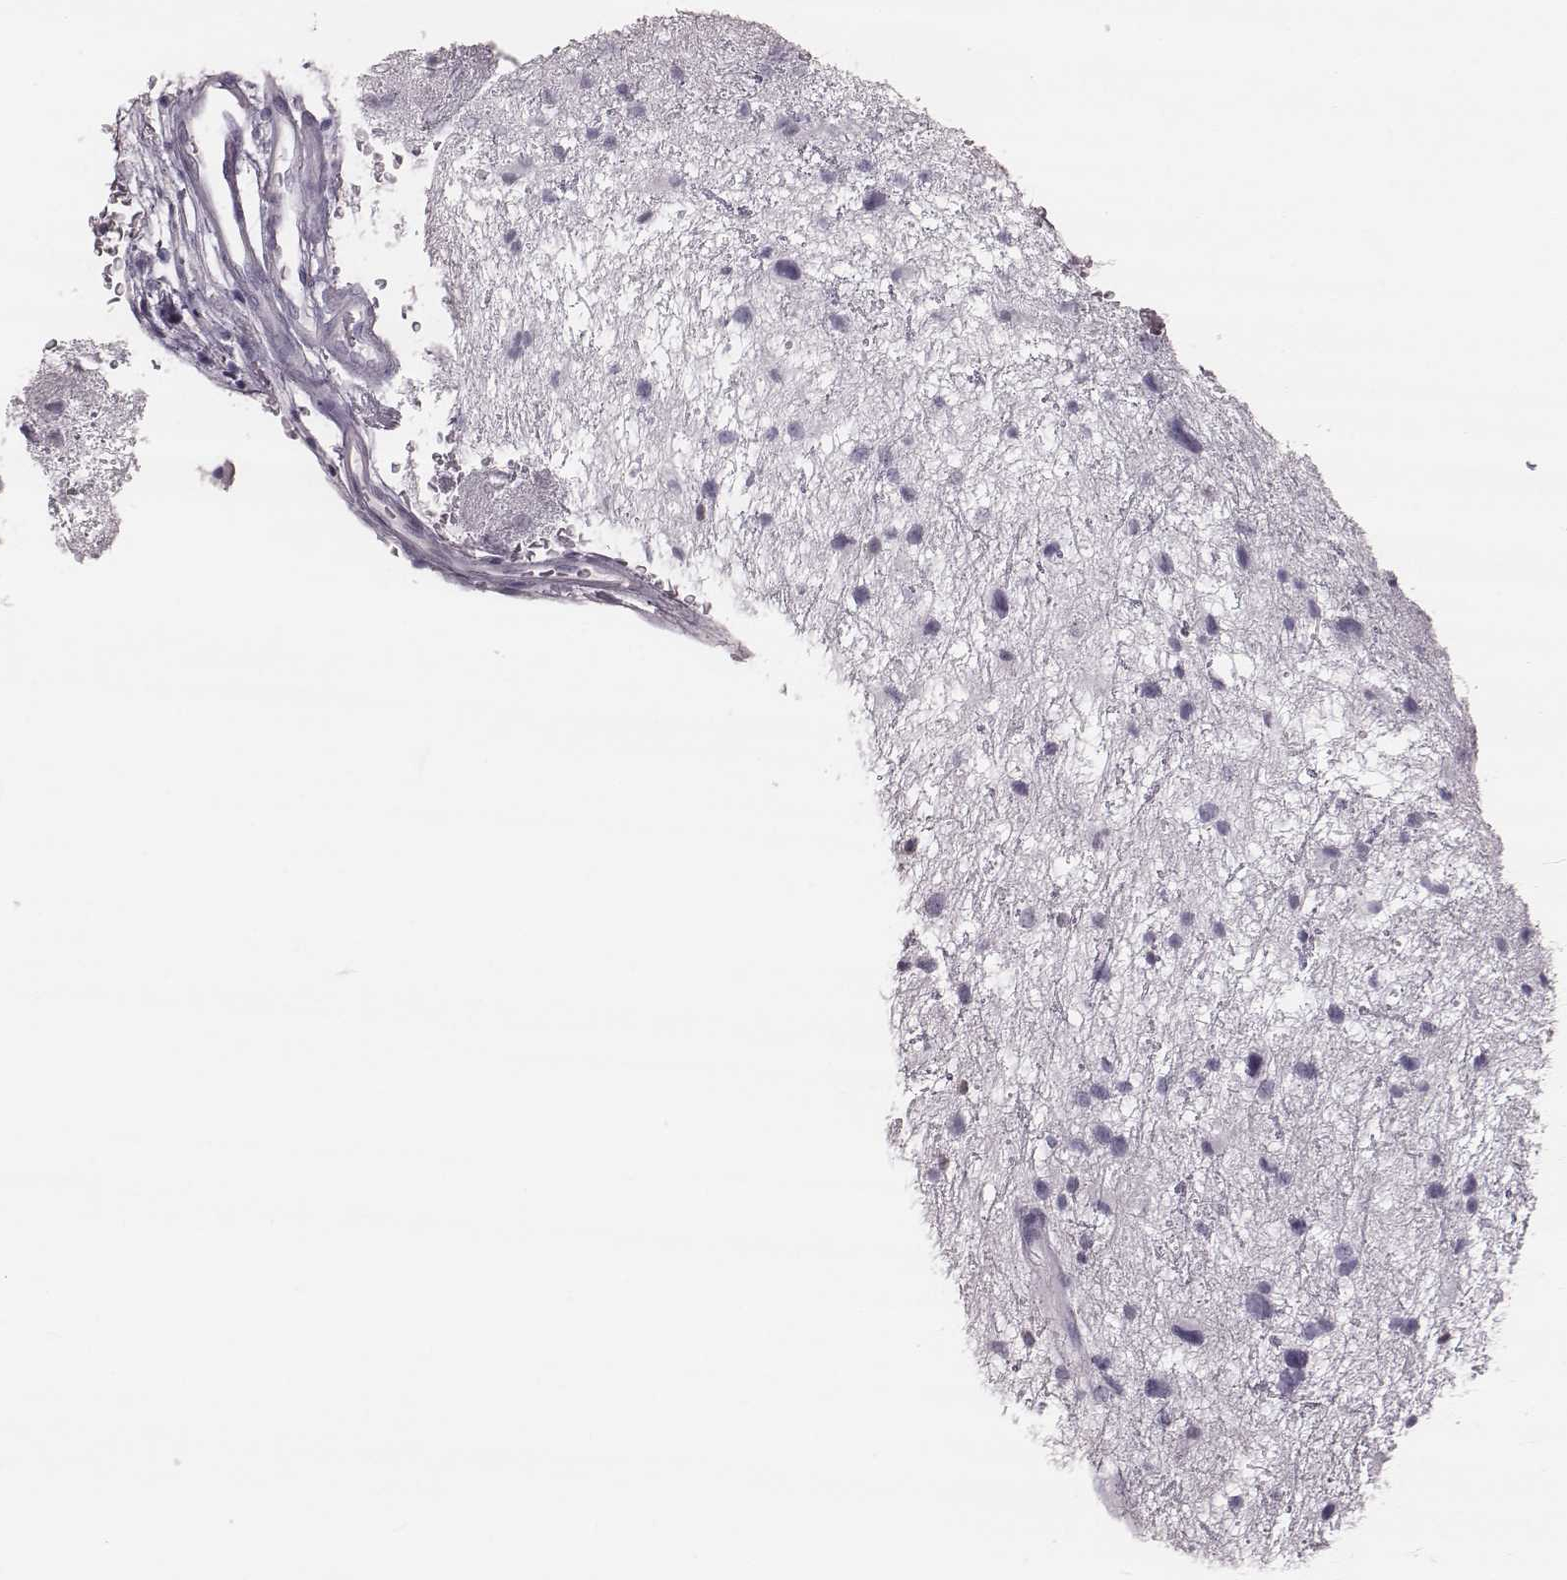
{"staining": {"intensity": "negative", "quantity": "none", "location": "none"}, "tissue": "glioma", "cell_type": "Tumor cells", "image_type": "cancer", "snomed": [{"axis": "morphology", "description": "Glioma, malignant, Low grade"}, {"axis": "topography", "description": "Brain"}], "caption": "Protein analysis of glioma demonstrates no significant expression in tumor cells.", "gene": "KRT74", "patient": {"sex": "female", "age": 32}}